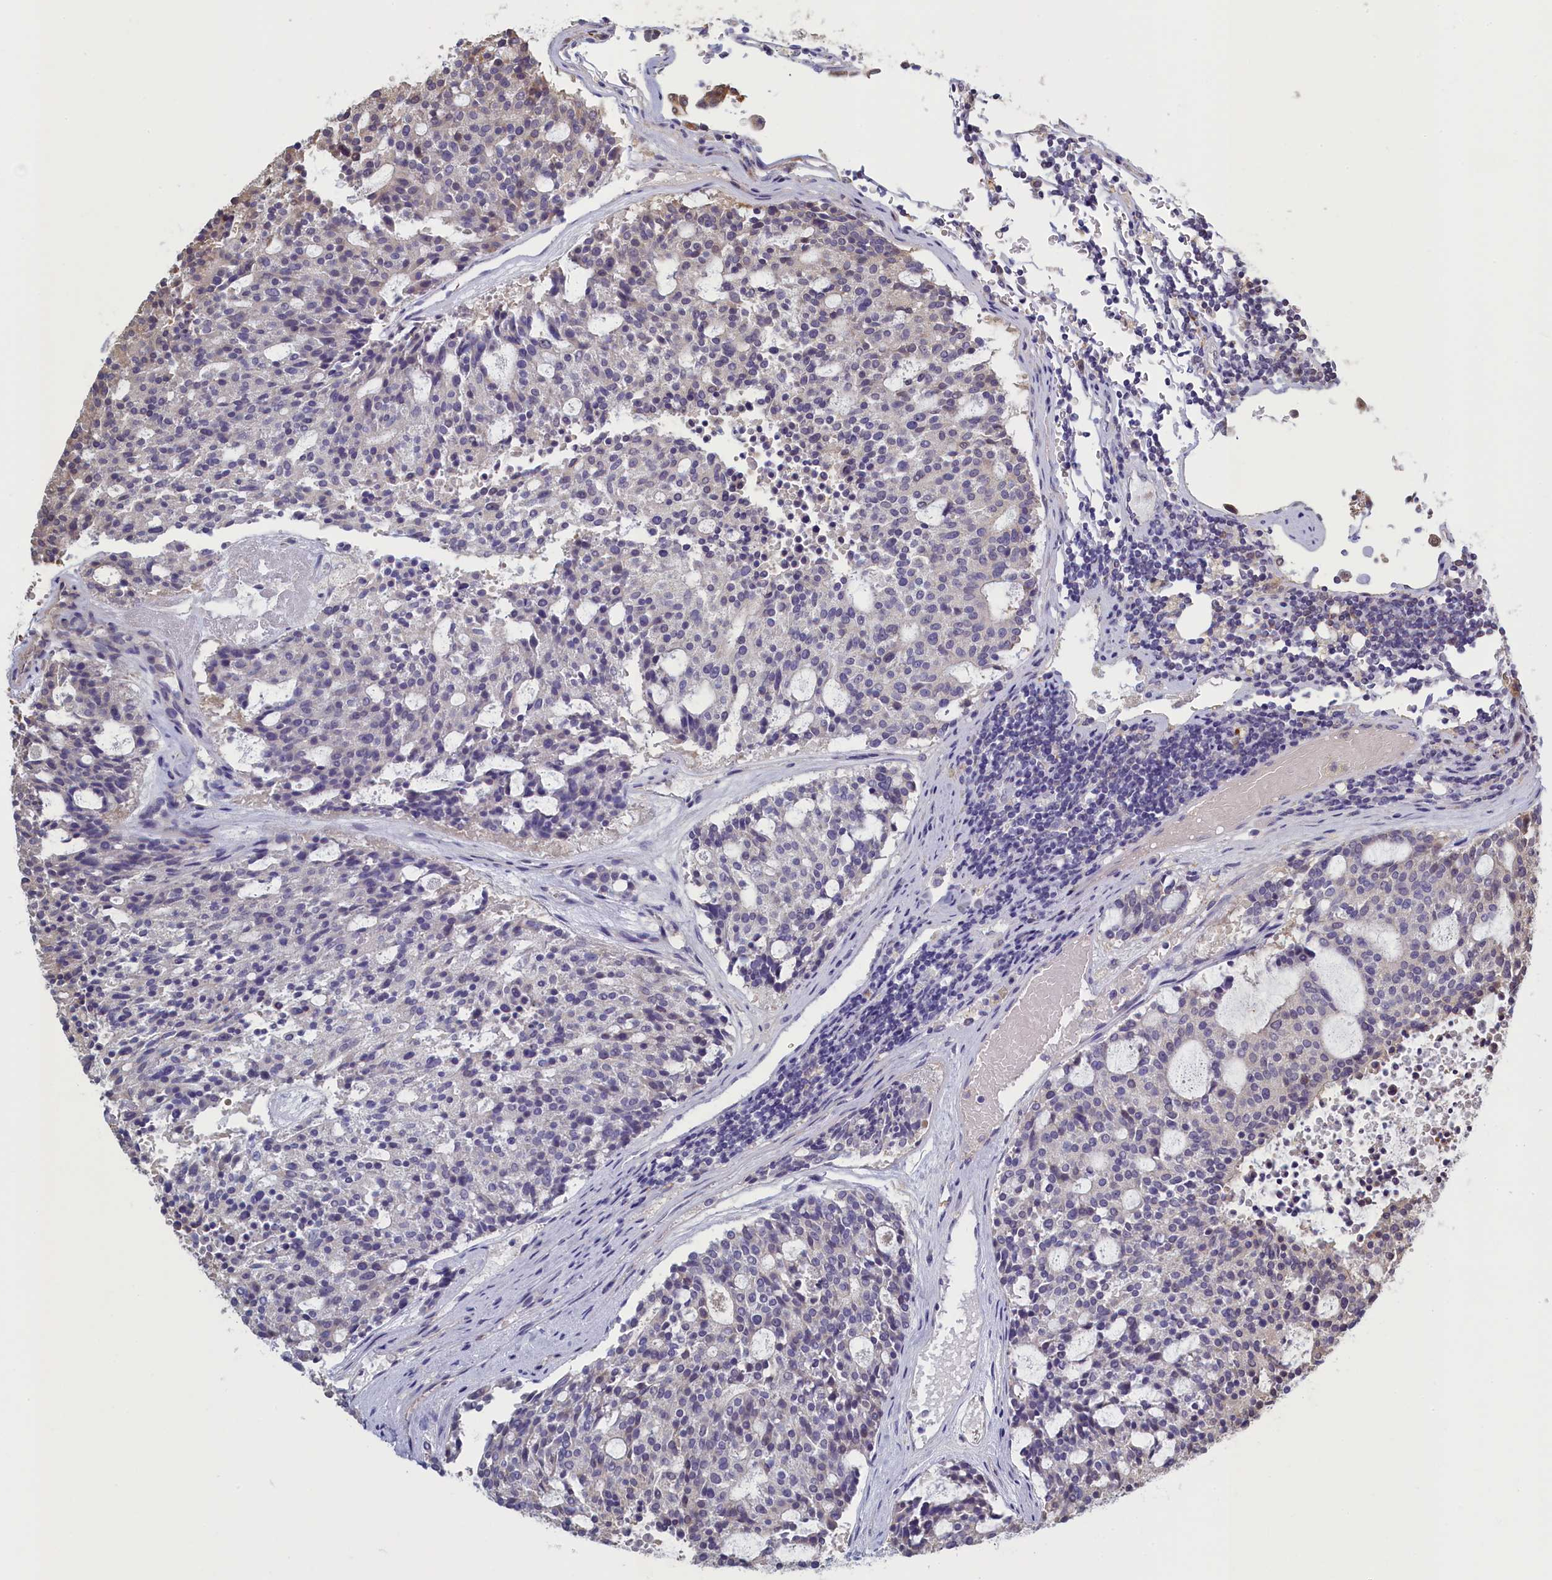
{"staining": {"intensity": "negative", "quantity": "none", "location": "none"}, "tissue": "carcinoid", "cell_type": "Tumor cells", "image_type": "cancer", "snomed": [{"axis": "morphology", "description": "Carcinoid, malignant, NOS"}, {"axis": "topography", "description": "Pancreas"}], "caption": "IHC micrograph of human carcinoid stained for a protein (brown), which displays no expression in tumor cells.", "gene": "UCHL3", "patient": {"sex": "female", "age": 54}}